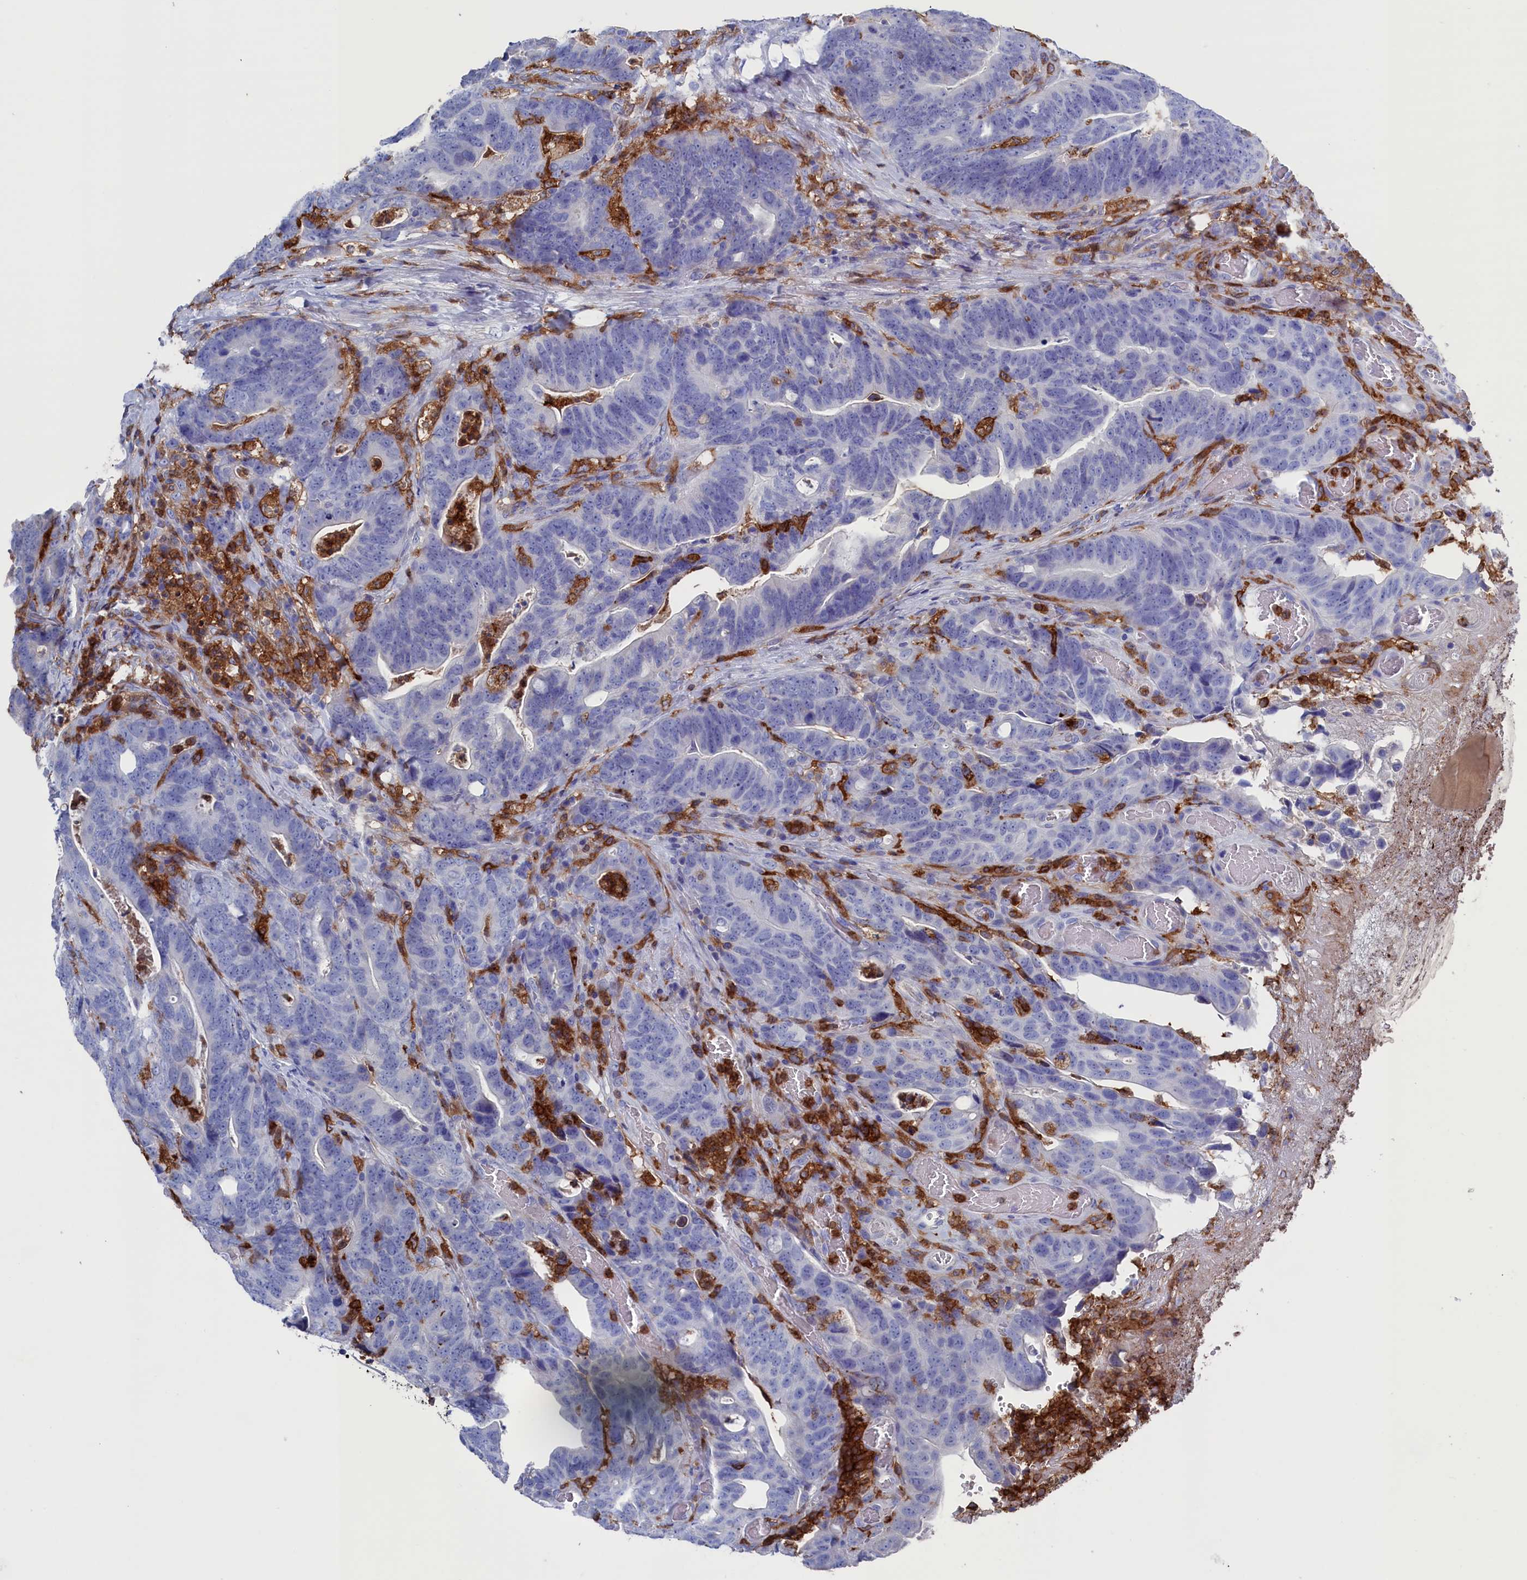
{"staining": {"intensity": "negative", "quantity": "none", "location": "none"}, "tissue": "colorectal cancer", "cell_type": "Tumor cells", "image_type": "cancer", "snomed": [{"axis": "morphology", "description": "Adenocarcinoma, NOS"}, {"axis": "topography", "description": "Colon"}], "caption": "Image shows no protein staining in tumor cells of colorectal adenocarcinoma tissue. The staining was performed using DAB to visualize the protein expression in brown, while the nuclei were stained in blue with hematoxylin (Magnification: 20x).", "gene": "TYROBP", "patient": {"sex": "female", "age": 82}}